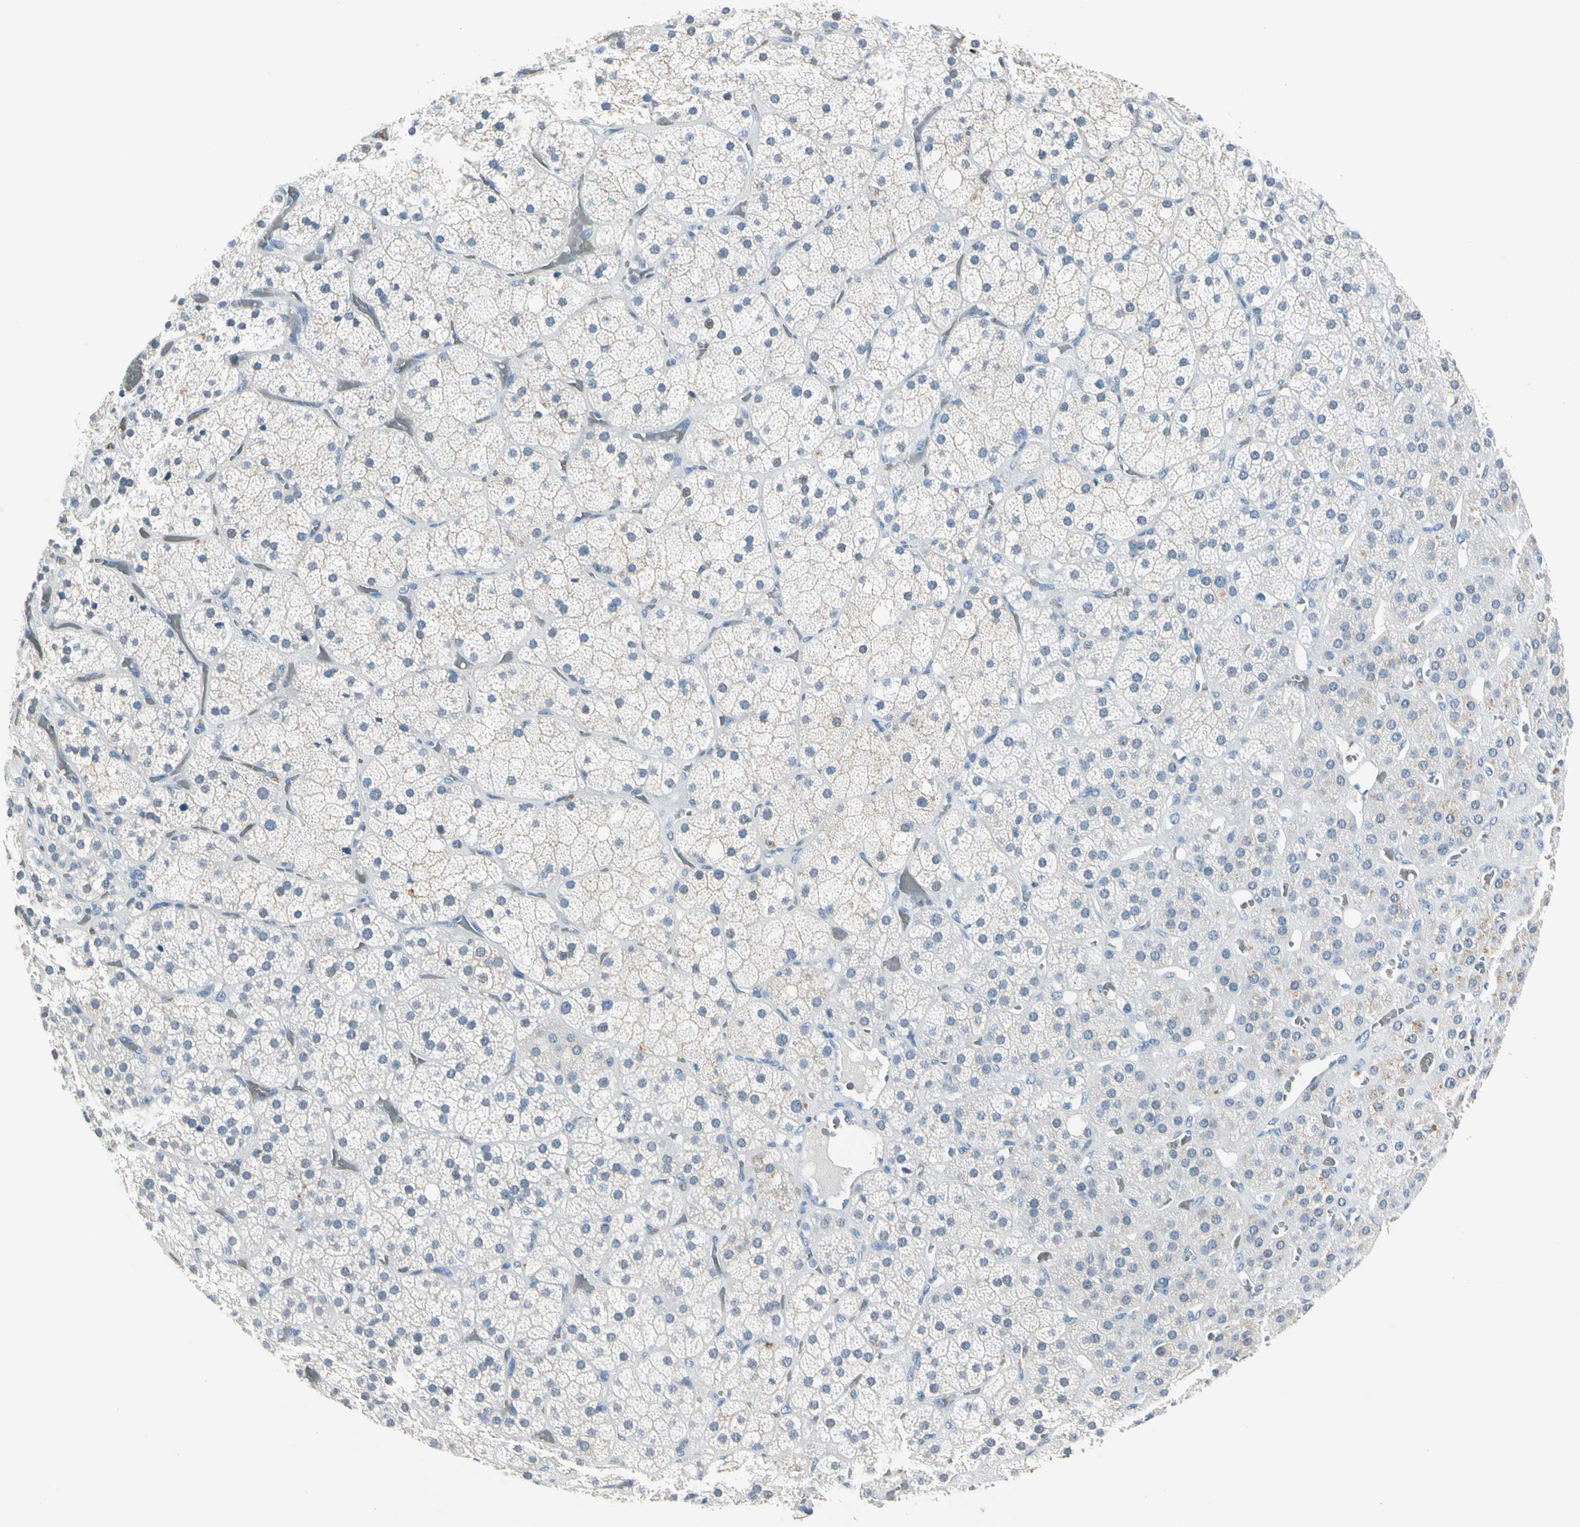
{"staining": {"intensity": "moderate", "quantity": "<25%", "location": "cytoplasmic/membranous"}, "tissue": "adrenal gland", "cell_type": "Glandular cells", "image_type": "normal", "snomed": [{"axis": "morphology", "description": "Normal tissue, NOS"}, {"axis": "topography", "description": "Adrenal gland"}], "caption": "Protein expression analysis of normal adrenal gland reveals moderate cytoplasmic/membranous staining in approximately <25% of glandular cells. The staining was performed using DAB (3,3'-diaminobenzidine) to visualize the protein expression in brown, while the nuclei were stained in blue with hematoxylin (Magnification: 20x).", "gene": "CA1", "patient": {"sex": "female", "age": 71}}